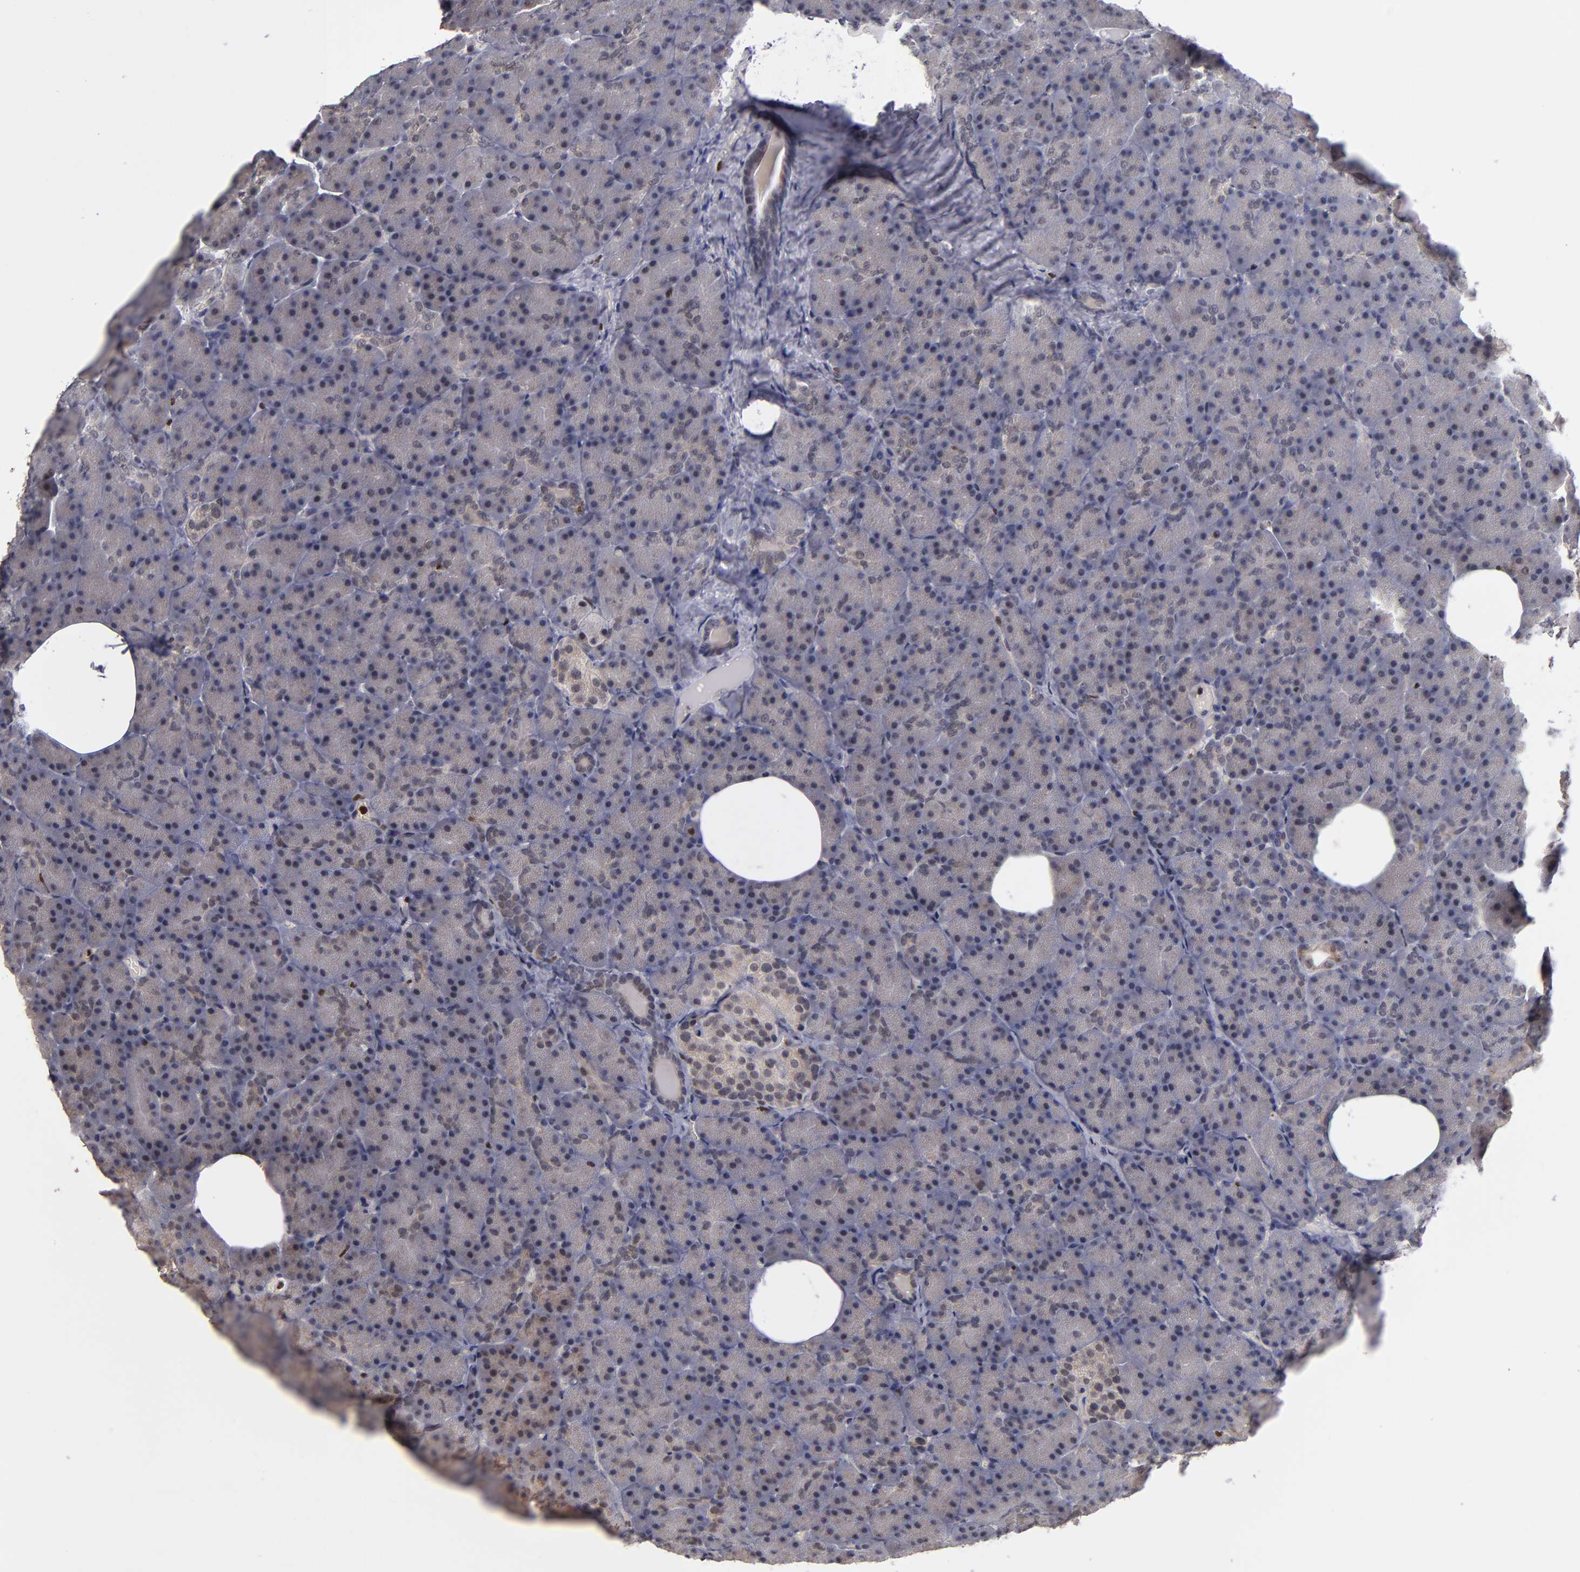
{"staining": {"intensity": "moderate", "quantity": "<25%", "location": "nuclear"}, "tissue": "pancreas", "cell_type": "Exocrine glandular cells", "image_type": "normal", "snomed": [{"axis": "morphology", "description": "Normal tissue, NOS"}, {"axis": "topography", "description": "Pancreas"}], "caption": "Brown immunohistochemical staining in benign pancreas shows moderate nuclear expression in about <25% of exocrine glandular cells. The staining is performed using DAB brown chromogen to label protein expression. The nuclei are counter-stained blue using hematoxylin.", "gene": "KDM6A", "patient": {"sex": "female", "age": 35}}